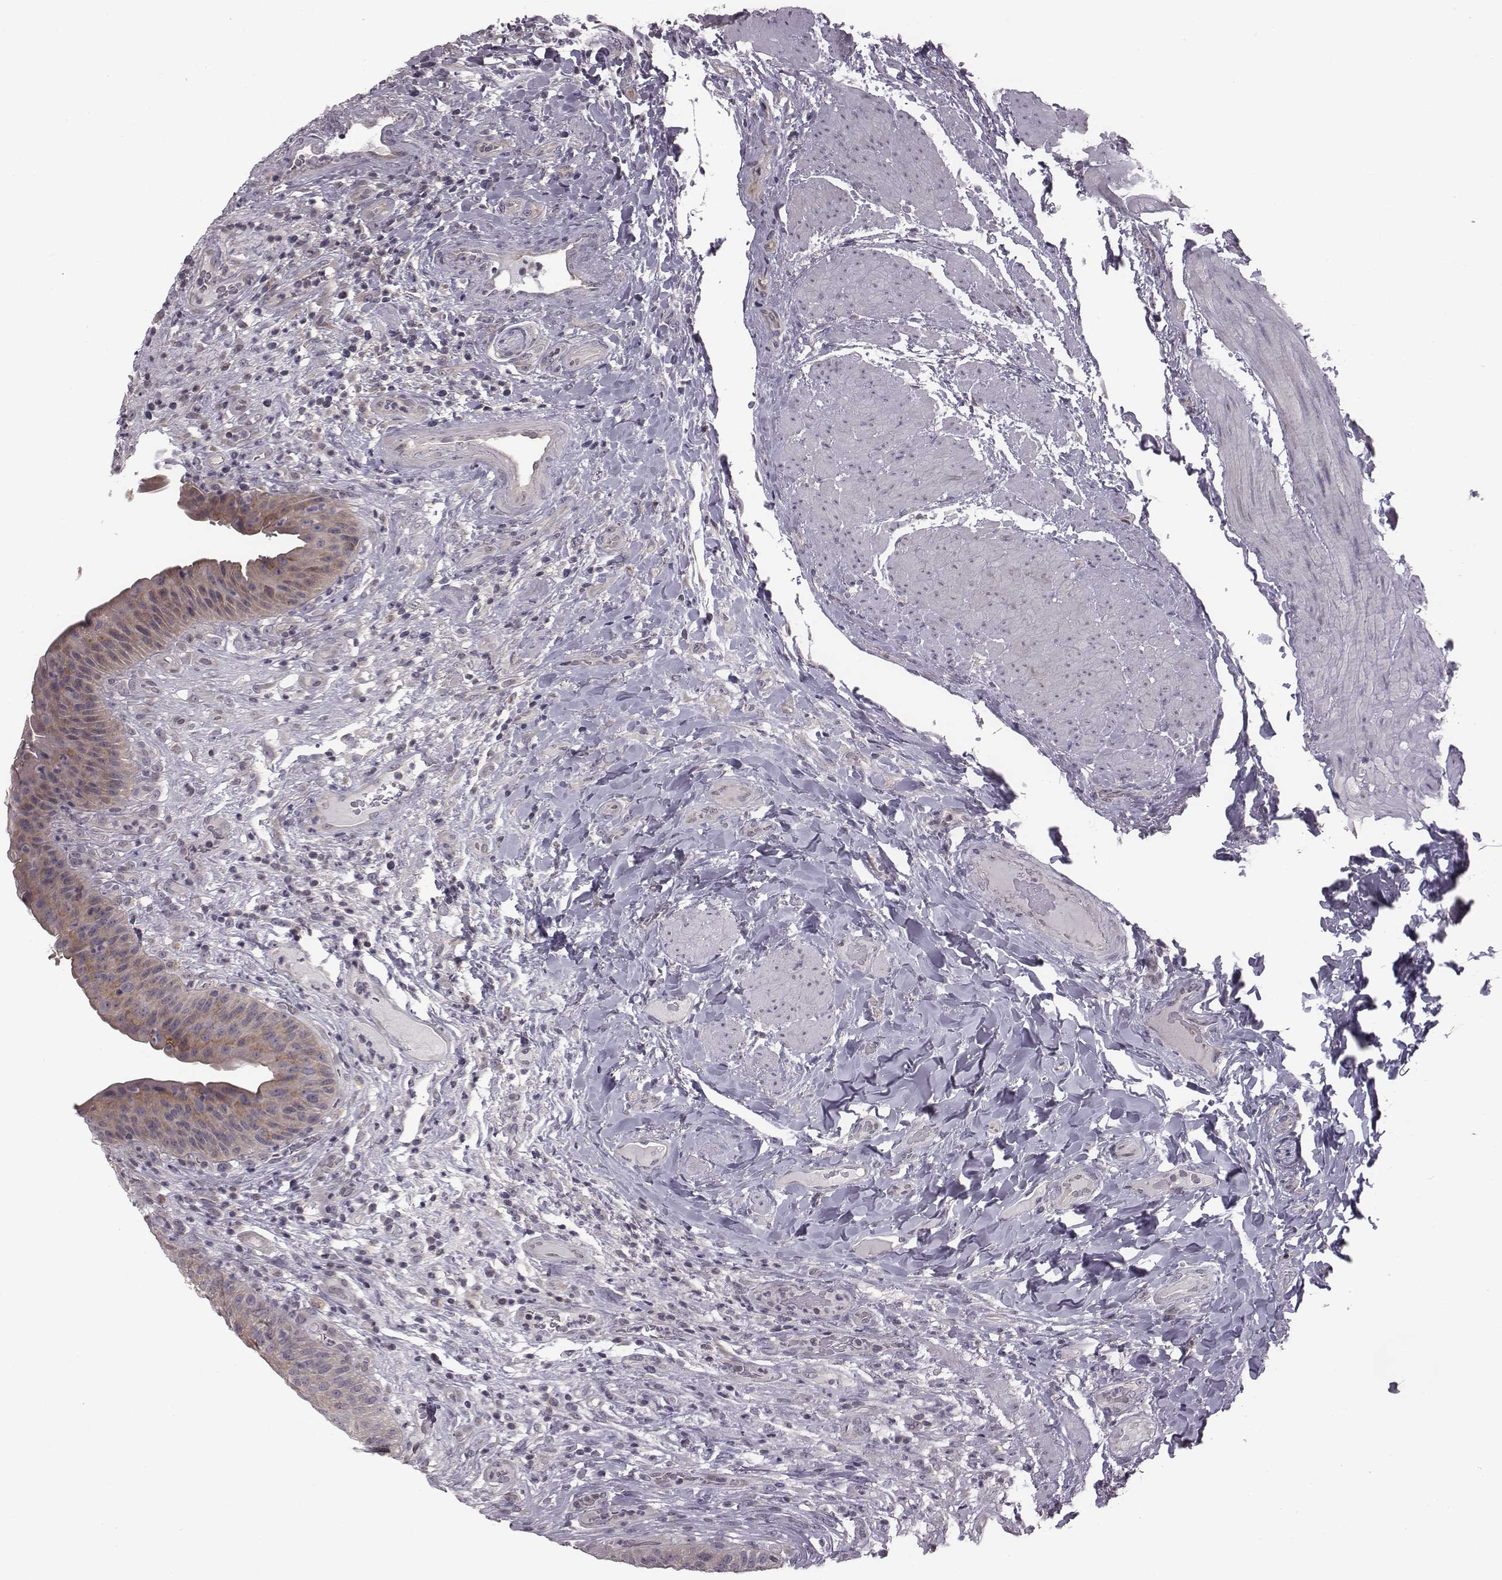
{"staining": {"intensity": "moderate", "quantity": "<25%", "location": "cytoplasmic/membranous"}, "tissue": "urinary bladder", "cell_type": "Urothelial cells", "image_type": "normal", "snomed": [{"axis": "morphology", "description": "Normal tissue, NOS"}, {"axis": "topography", "description": "Urinary bladder"}], "caption": "Immunohistochemical staining of unremarkable urinary bladder displays low levels of moderate cytoplasmic/membranous staining in about <25% of urothelial cells.", "gene": "BICDL1", "patient": {"sex": "male", "age": 66}}